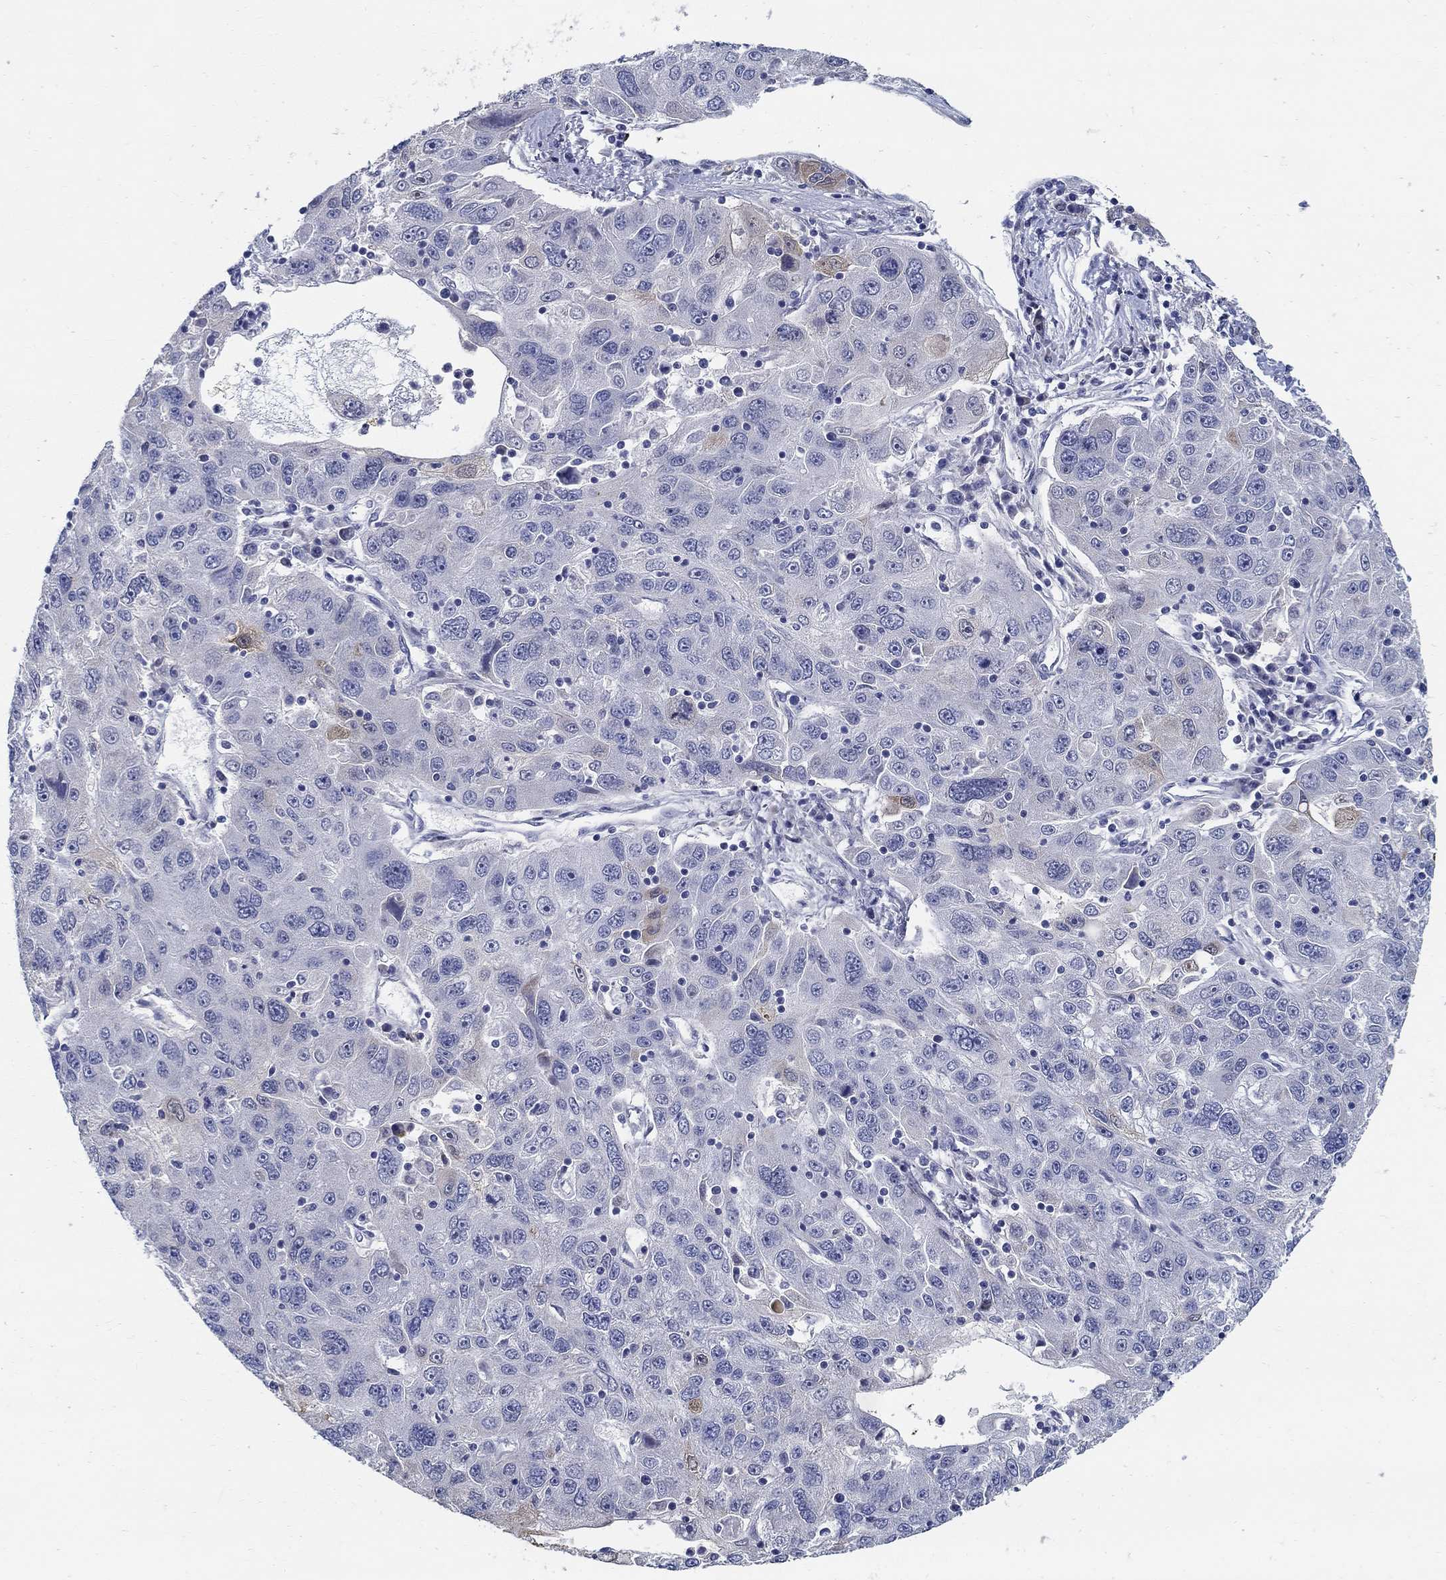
{"staining": {"intensity": "weak", "quantity": "25%-75%", "location": "cytoplasmic/membranous"}, "tissue": "stomach cancer", "cell_type": "Tumor cells", "image_type": "cancer", "snomed": [{"axis": "morphology", "description": "Adenocarcinoma, NOS"}, {"axis": "topography", "description": "Stomach"}], "caption": "Immunohistochemistry (IHC) of stomach adenocarcinoma demonstrates low levels of weak cytoplasmic/membranous positivity in about 25%-75% of tumor cells.", "gene": "C16orf46", "patient": {"sex": "male", "age": 56}}